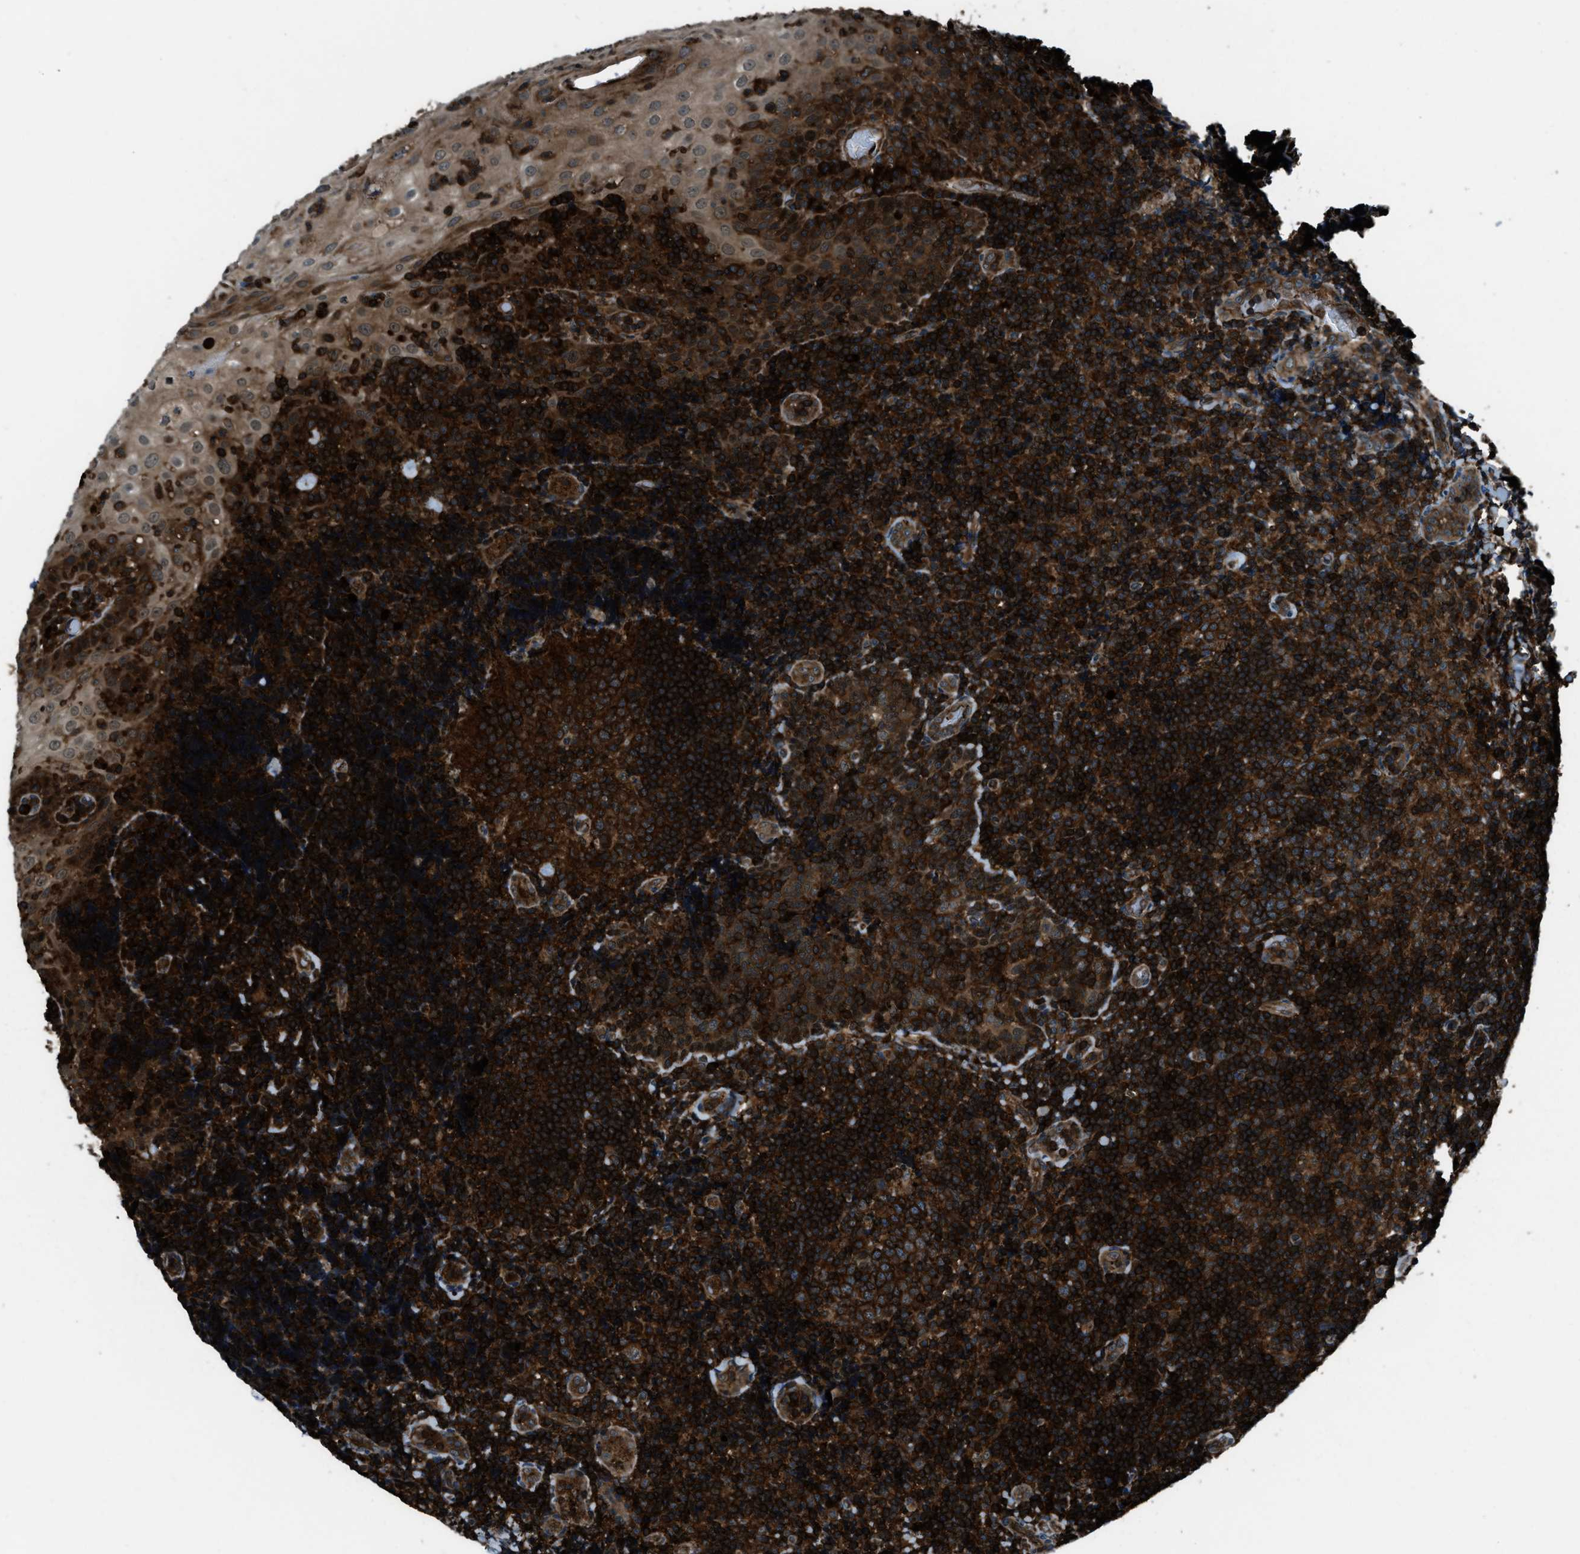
{"staining": {"intensity": "strong", "quantity": ">75%", "location": "cytoplasmic/membranous"}, "tissue": "tonsil", "cell_type": "Germinal center cells", "image_type": "normal", "snomed": [{"axis": "morphology", "description": "Normal tissue, NOS"}, {"axis": "topography", "description": "Tonsil"}], "caption": "Immunohistochemical staining of normal tonsil reveals >75% levels of strong cytoplasmic/membranous protein positivity in about >75% of germinal center cells. (DAB (3,3'-diaminobenzidine) IHC with brightfield microscopy, high magnification).", "gene": "SNX30", "patient": {"sex": "male", "age": 37}}